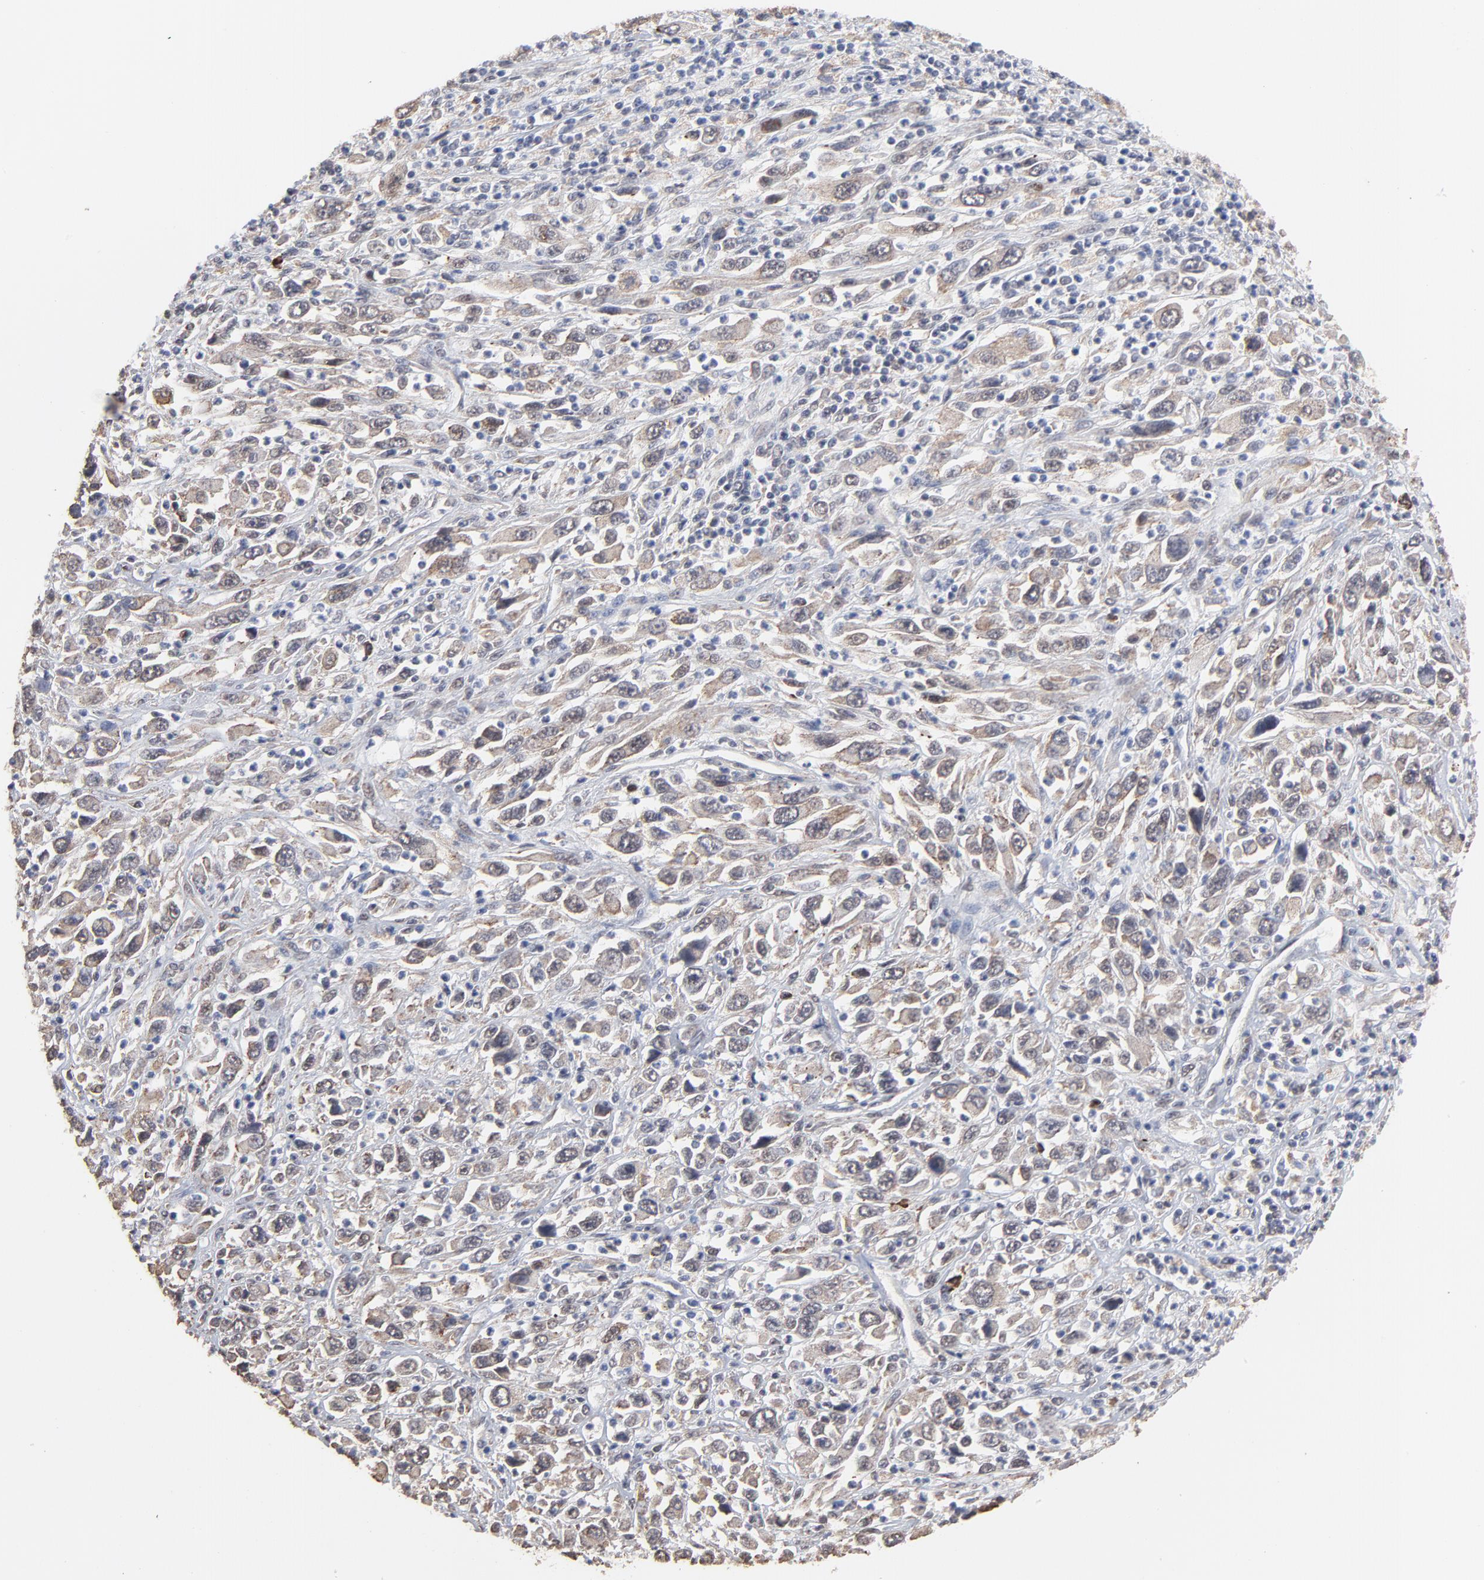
{"staining": {"intensity": "weak", "quantity": "25%-75%", "location": "cytoplasmic/membranous"}, "tissue": "melanoma", "cell_type": "Tumor cells", "image_type": "cancer", "snomed": [{"axis": "morphology", "description": "Malignant melanoma, Metastatic site"}, {"axis": "topography", "description": "Skin"}], "caption": "Immunohistochemical staining of melanoma shows low levels of weak cytoplasmic/membranous protein expression in approximately 25%-75% of tumor cells.", "gene": "CHM", "patient": {"sex": "female", "age": 56}}